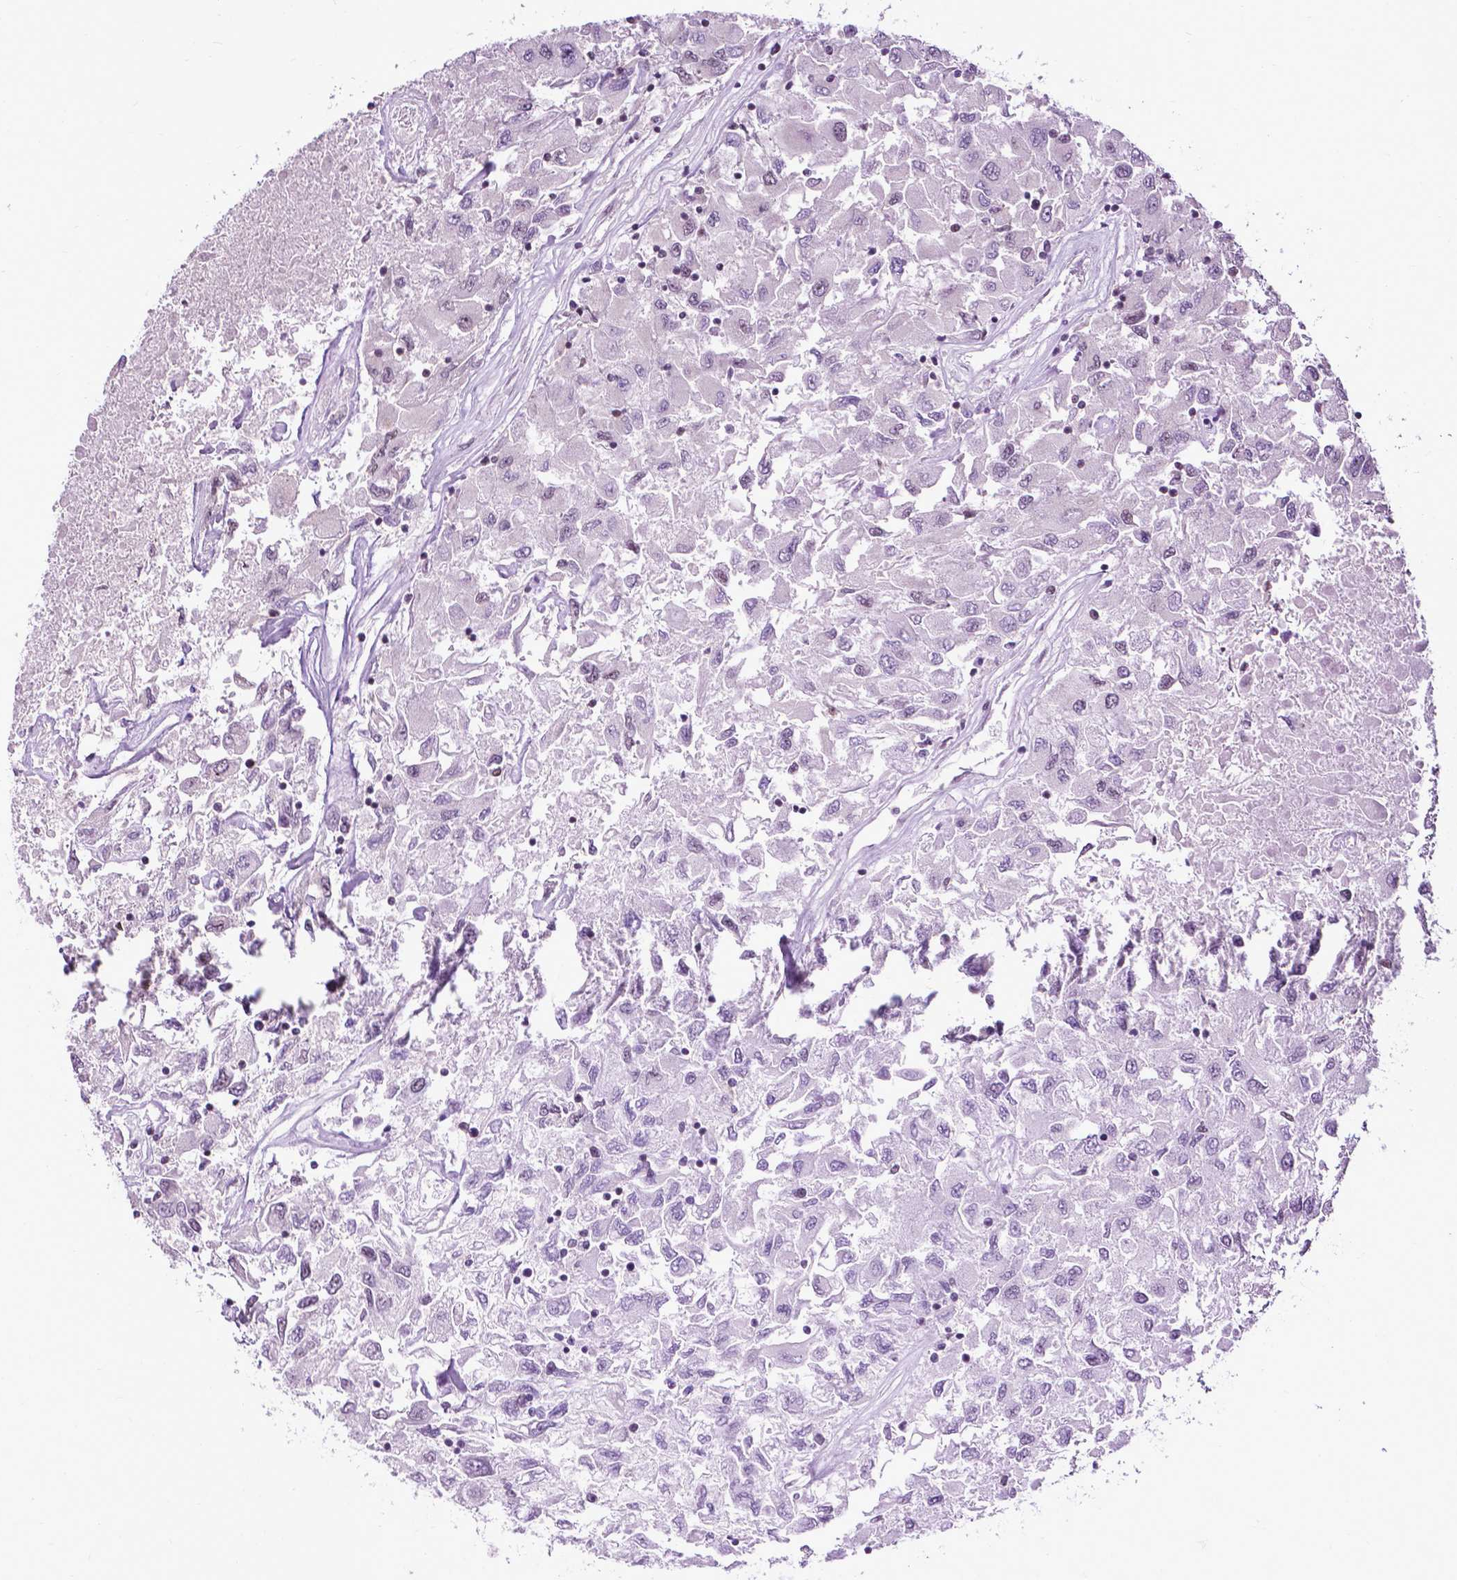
{"staining": {"intensity": "weak", "quantity": "<25%", "location": "nuclear"}, "tissue": "renal cancer", "cell_type": "Tumor cells", "image_type": "cancer", "snomed": [{"axis": "morphology", "description": "Adenocarcinoma, NOS"}, {"axis": "topography", "description": "Kidney"}], "caption": "The histopathology image reveals no significant staining in tumor cells of renal cancer.", "gene": "EAF1", "patient": {"sex": "female", "age": 76}}